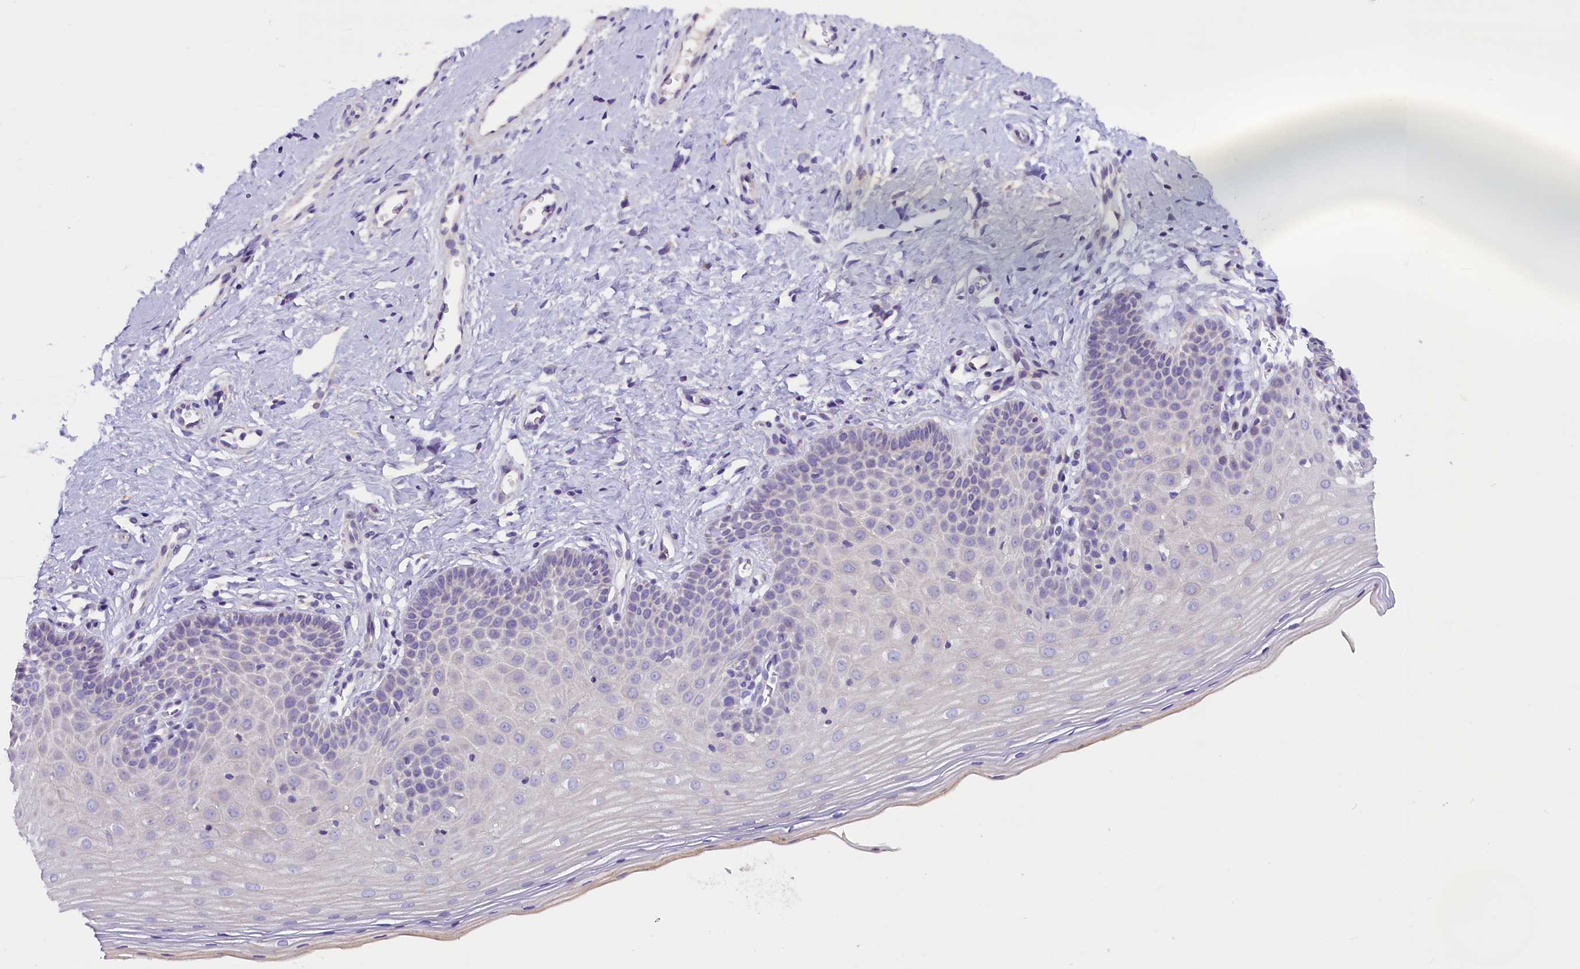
{"staining": {"intensity": "moderate", "quantity": ">75%", "location": "cytoplasmic/membranous"}, "tissue": "cervix", "cell_type": "Glandular cells", "image_type": "normal", "snomed": [{"axis": "morphology", "description": "Normal tissue, NOS"}, {"axis": "topography", "description": "Cervix"}], "caption": "IHC micrograph of normal human cervix stained for a protein (brown), which reveals medium levels of moderate cytoplasmic/membranous positivity in about >75% of glandular cells.", "gene": "RTTN", "patient": {"sex": "female", "age": 36}}